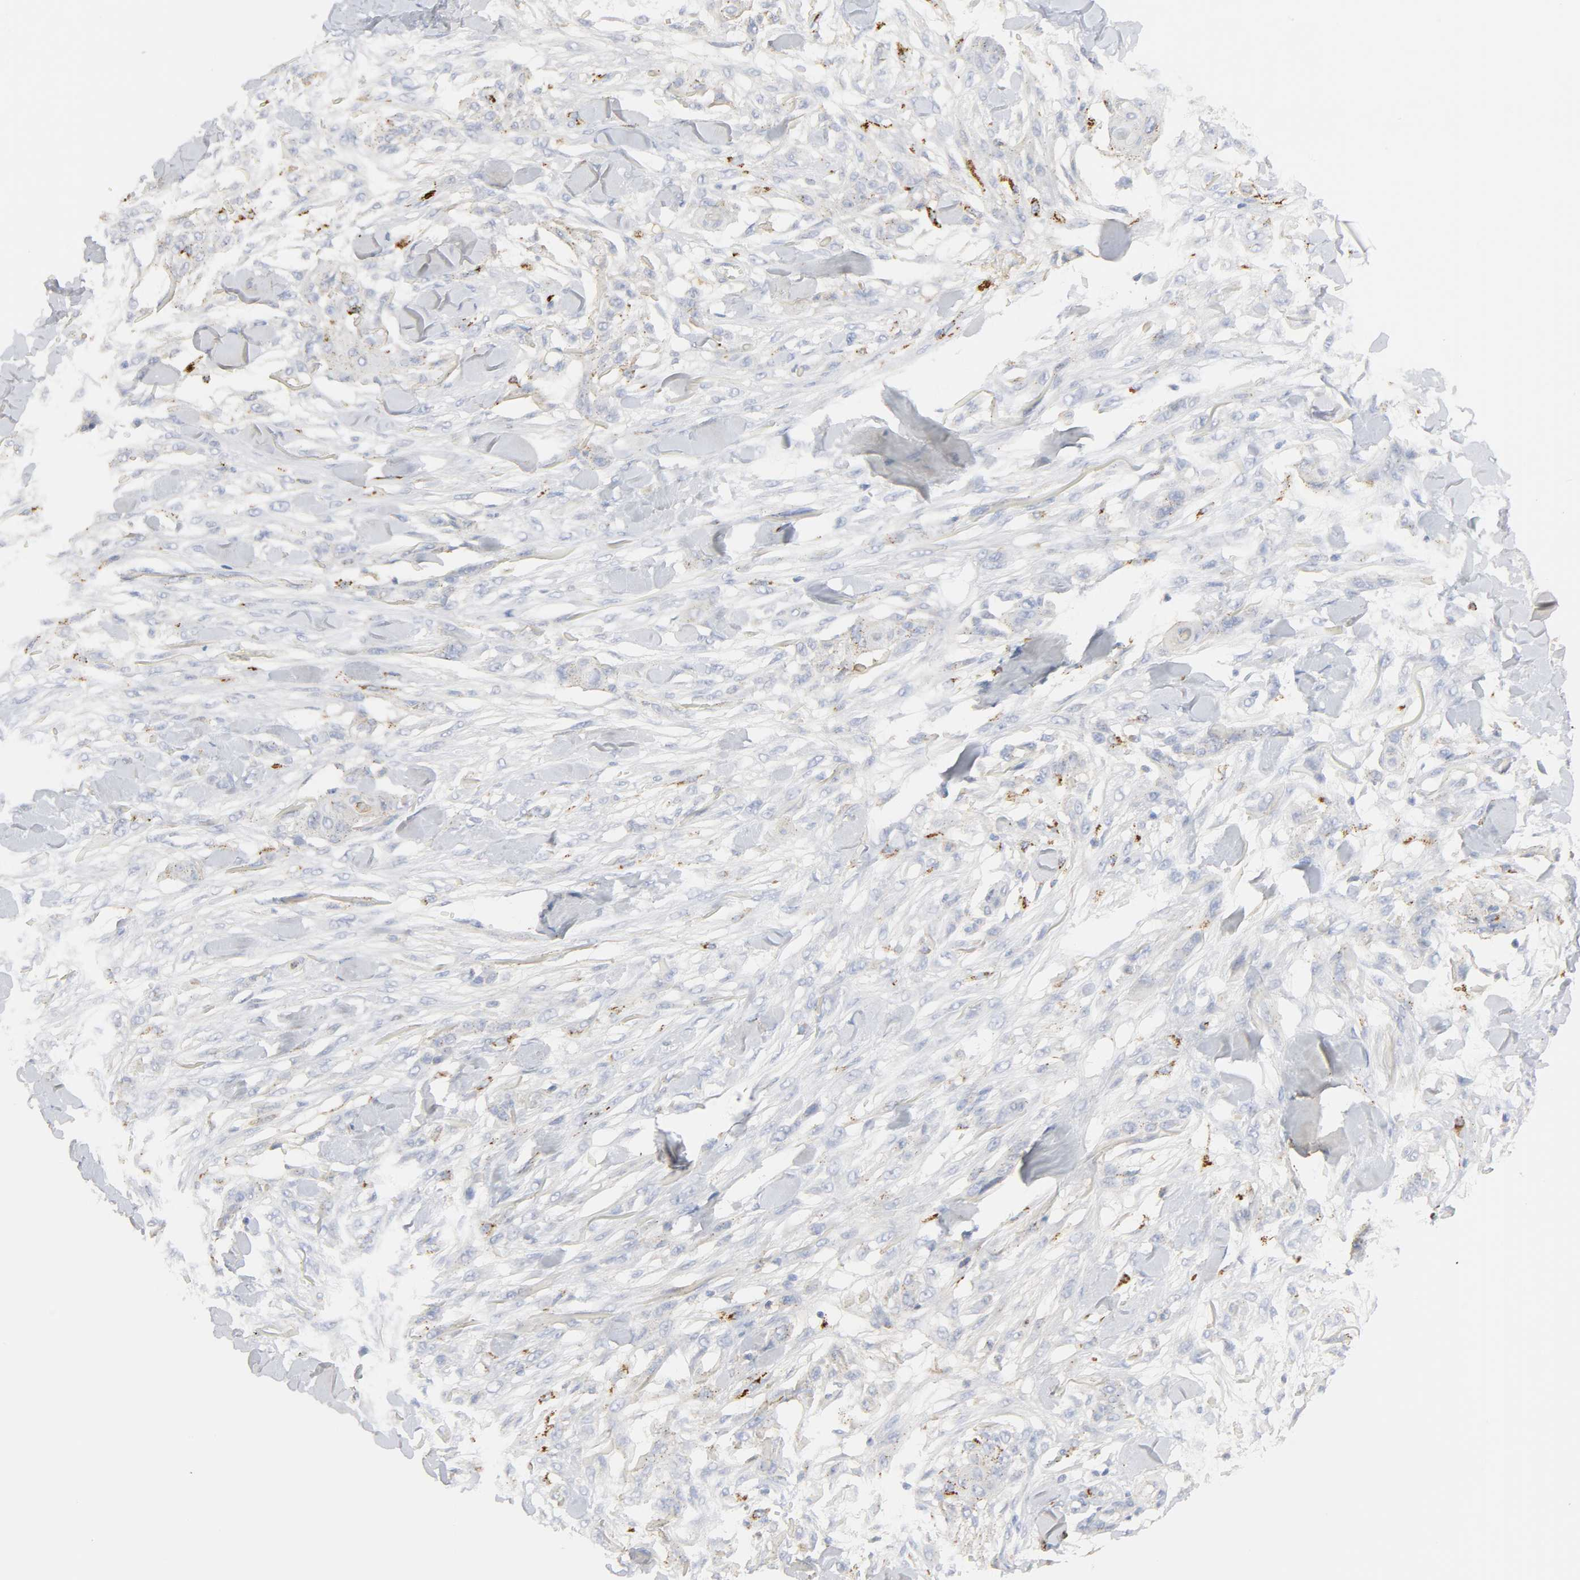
{"staining": {"intensity": "weak", "quantity": "<25%", "location": "cytoplasmic/membranous"}, "tissue": "skin cancer", "cell_type": "Tumor cells", "image_type": "cancer", "snomed": [{"axis": "morphology", "description": "Normal tissue, NOS"}, {"axis": "morphology", "description": "Squamous cell carcinoma, NOS"}, {"axis": "topography", "description": "Skin"}], "caption": "This is a image of immunohistochemistry staining of skin cancer (squamous cell carcinoma), which shows no positivity in tumor cells.", "gene": "MAGEB17", "patient": {"sex": "female", "age": 59}}